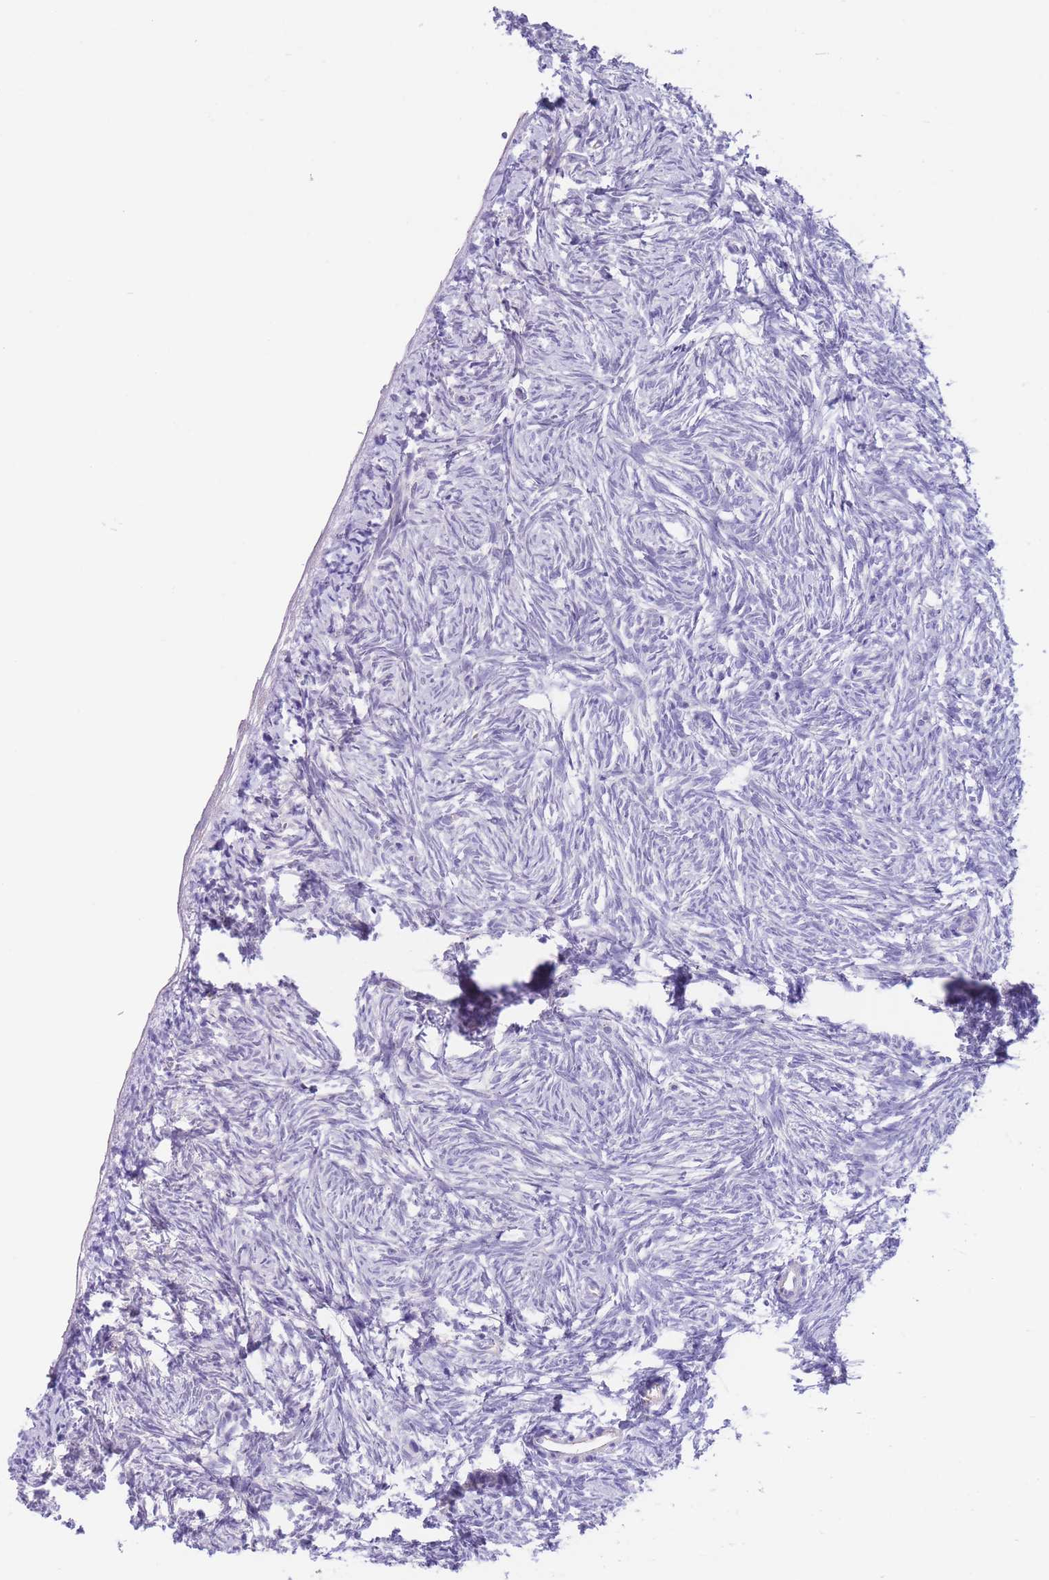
{"staining": {"intensity": "negative", "quantity": "none", "location": "none"}, "tissue": "ovary", "cell_type": "Ovarian stroma cells", "image_type": "normal", "snomed": [{"axis": "morphology", "description": "Normal tissue, NOS"}, {"axis": "topography", "description": "Ovary"}], "caption": "Histopathology image shows no protein expression in ovarian stroma cells of unremarkable ovary. (DAB (3,3'-diaminobenzidine) immunohistochemistry (IHC) visualized using brightfield microscopy, high magnification).", "gene": "DET1", "patient": {"sex": "female", "age": 51}}